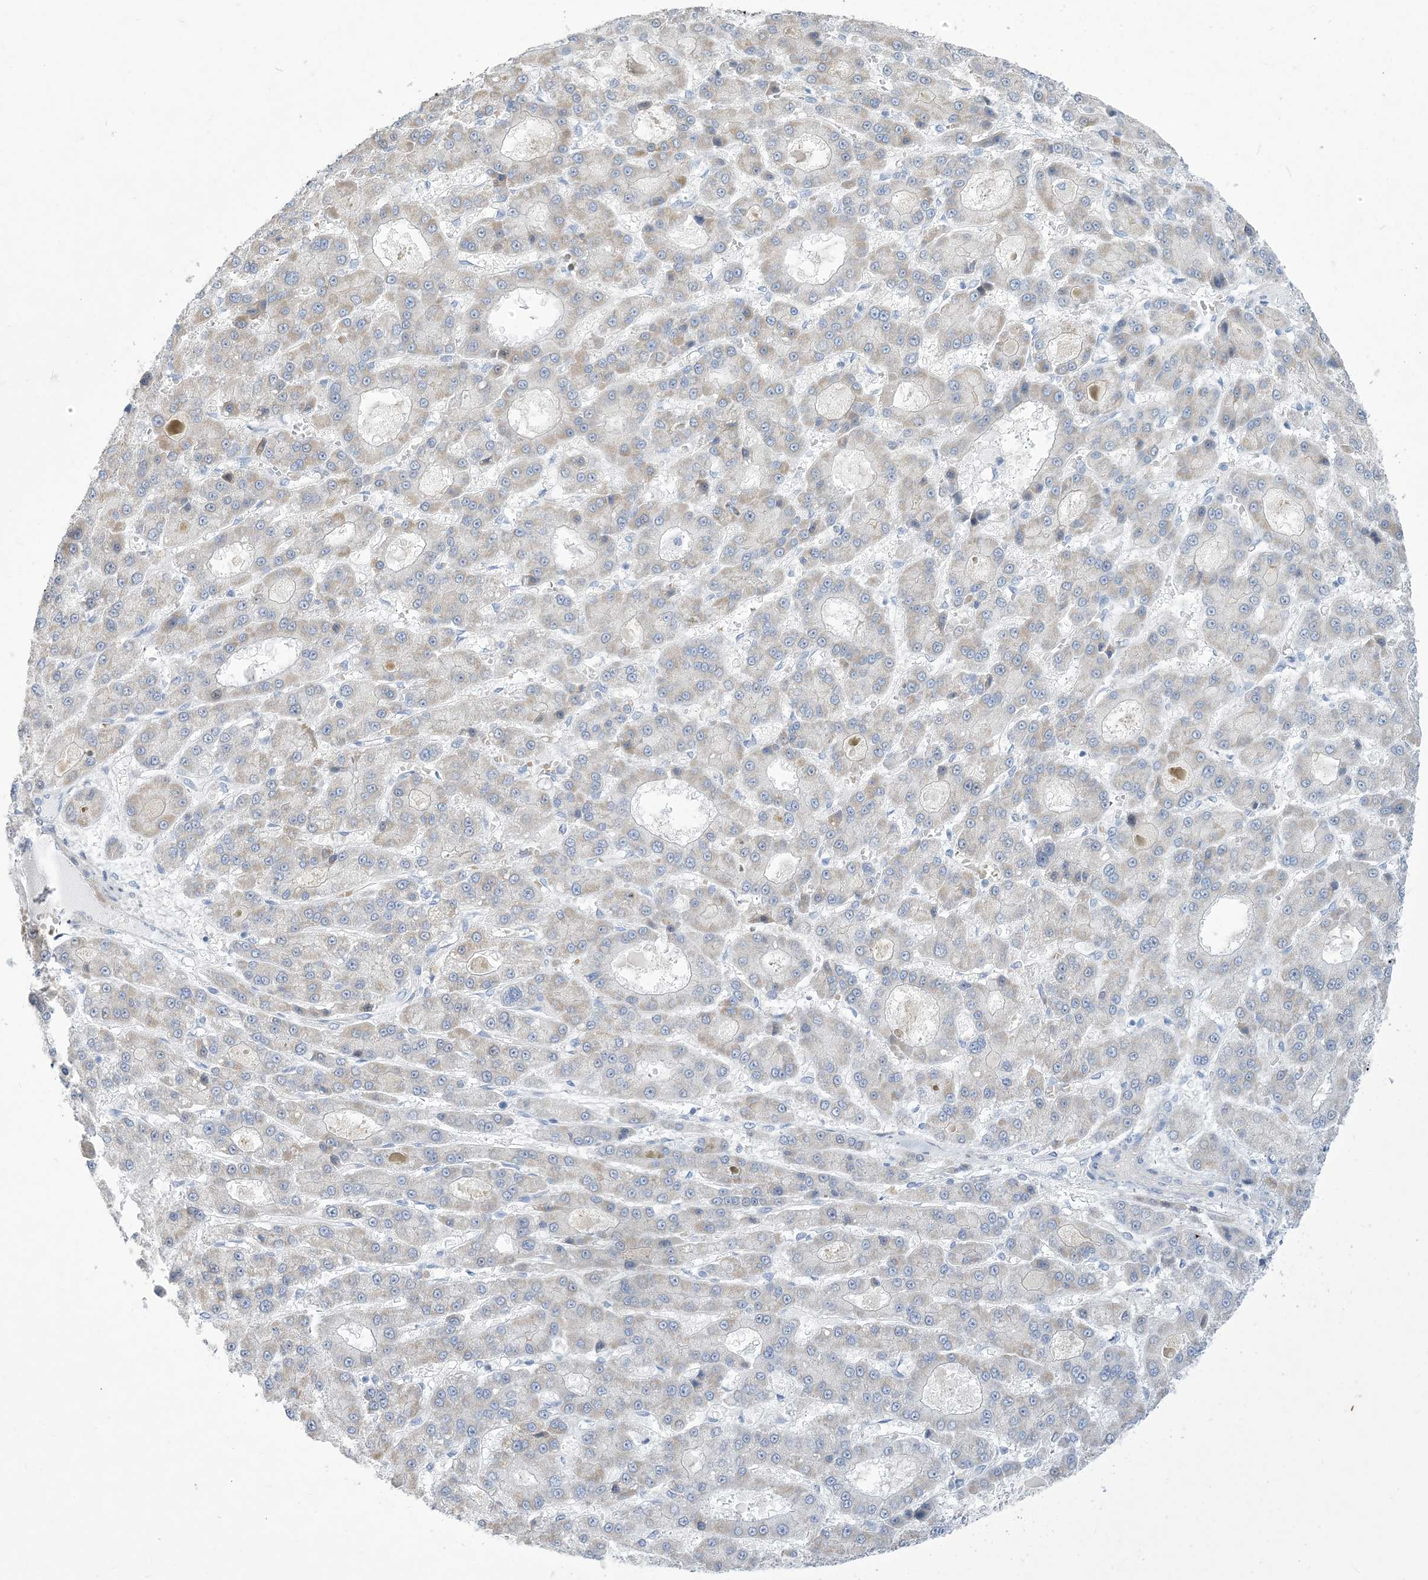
{"staining": {"intensity": "negative", "quantity": "none", "location": "none"}, "tissue": "liver cancer", "cell_type": "Tumor cells", "image_type": "cancer", "snomed": [{"axis": "morphology", "description": "Carcinoma, Hepatocellular, NOS"}, {"axis": "topography", "description": "Liver"}], "caption": "The immunohistochemistry (IHC) histopathology image has no significant staining in tumor cells of liver cancer (hepatocellular carcinoma) tissue. Nuclei are stained in blue.", "gene": "MOXD1", "patient": {"sex": "male", "age": 70}}